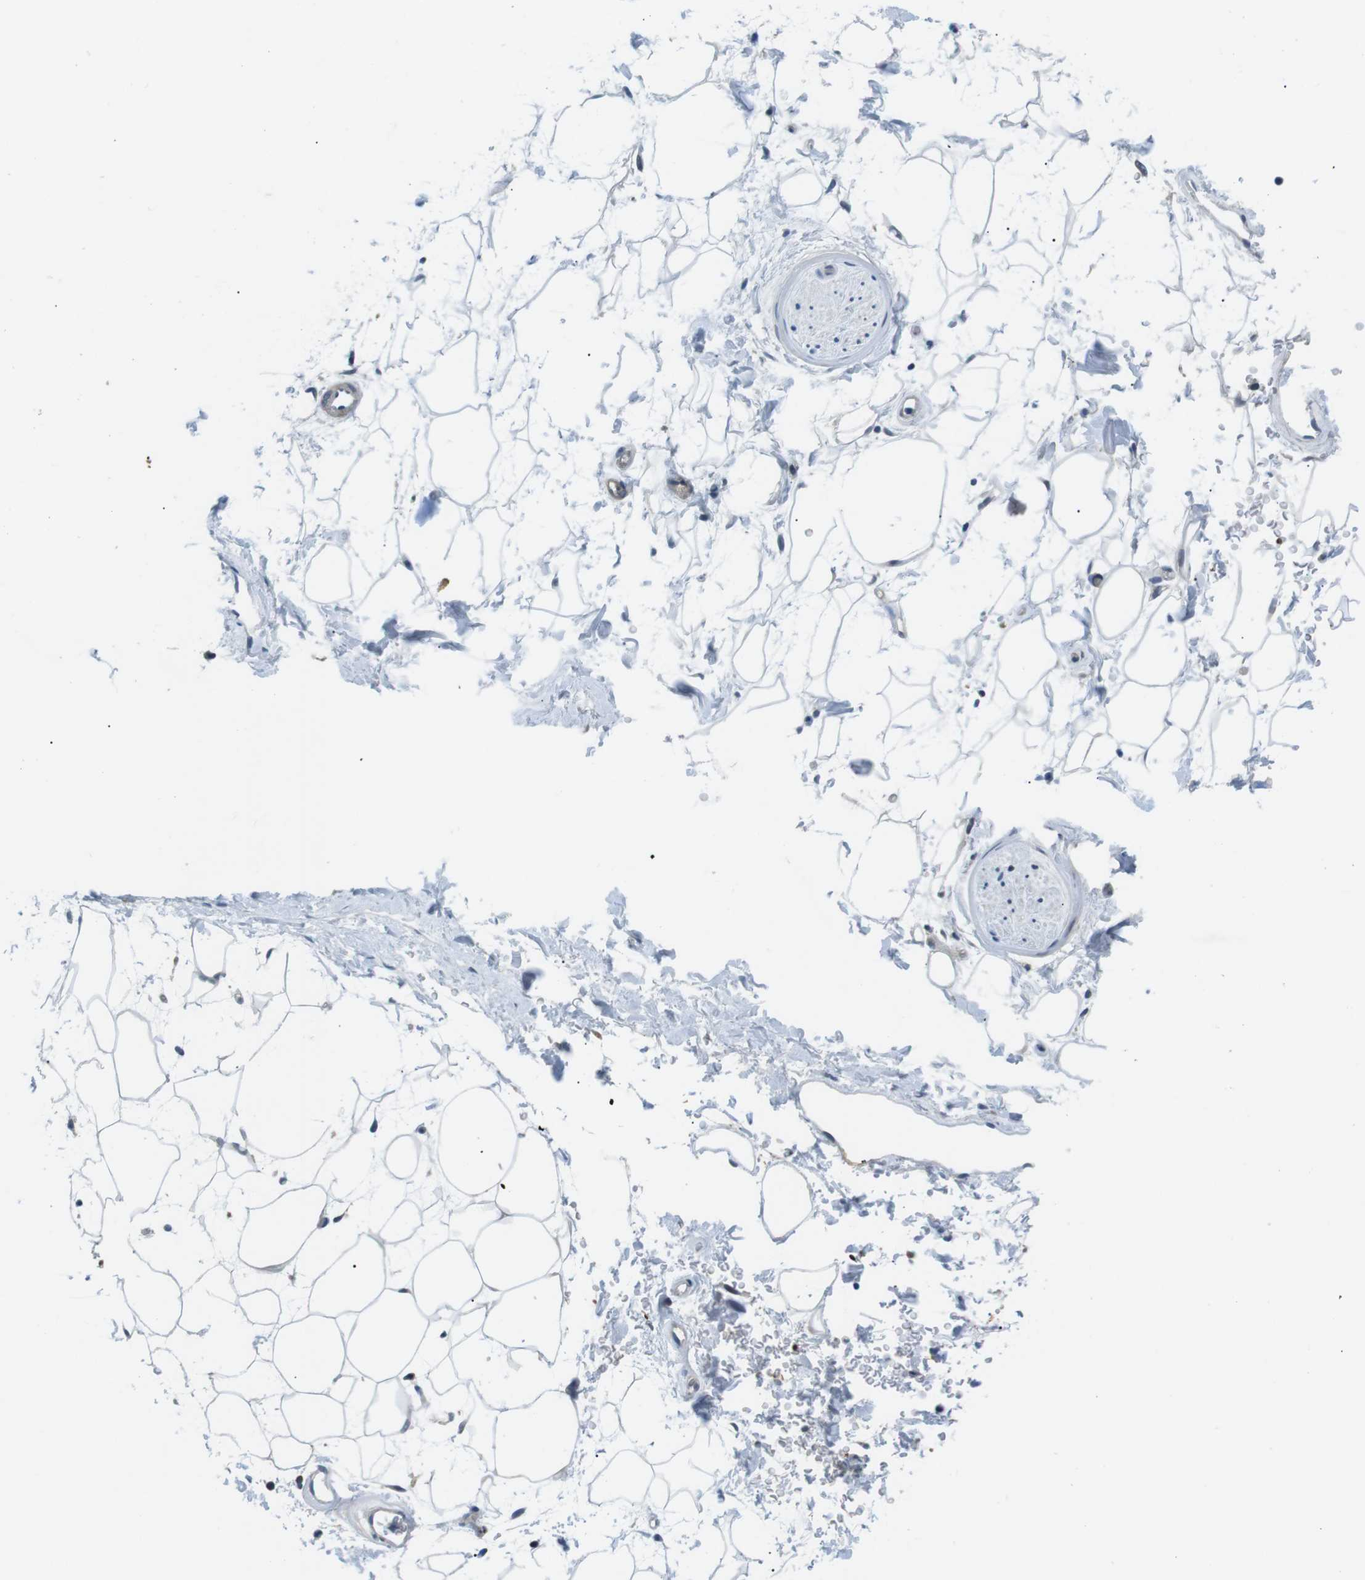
{"staining": {"intensity": "negative", "quantity": "none", "location": "none"}, "tissue": "adipose tissue", "cell_type": "Adipocytes", "image_type": "normal", "snomed": [{"axis": "morphology", "description": "Normal tissue, NOS"}, {"axis": "topography", "description": "Soft tissue"}], "caption": "Immunohistochemistry (IHC) photomicrograph of unremarkable adipose tissue stained for a protein (brown), which demonstrates no positivity in adipocytes.", "gene": "WSCD1", "patient": {"sex": "male", "age": 72}}